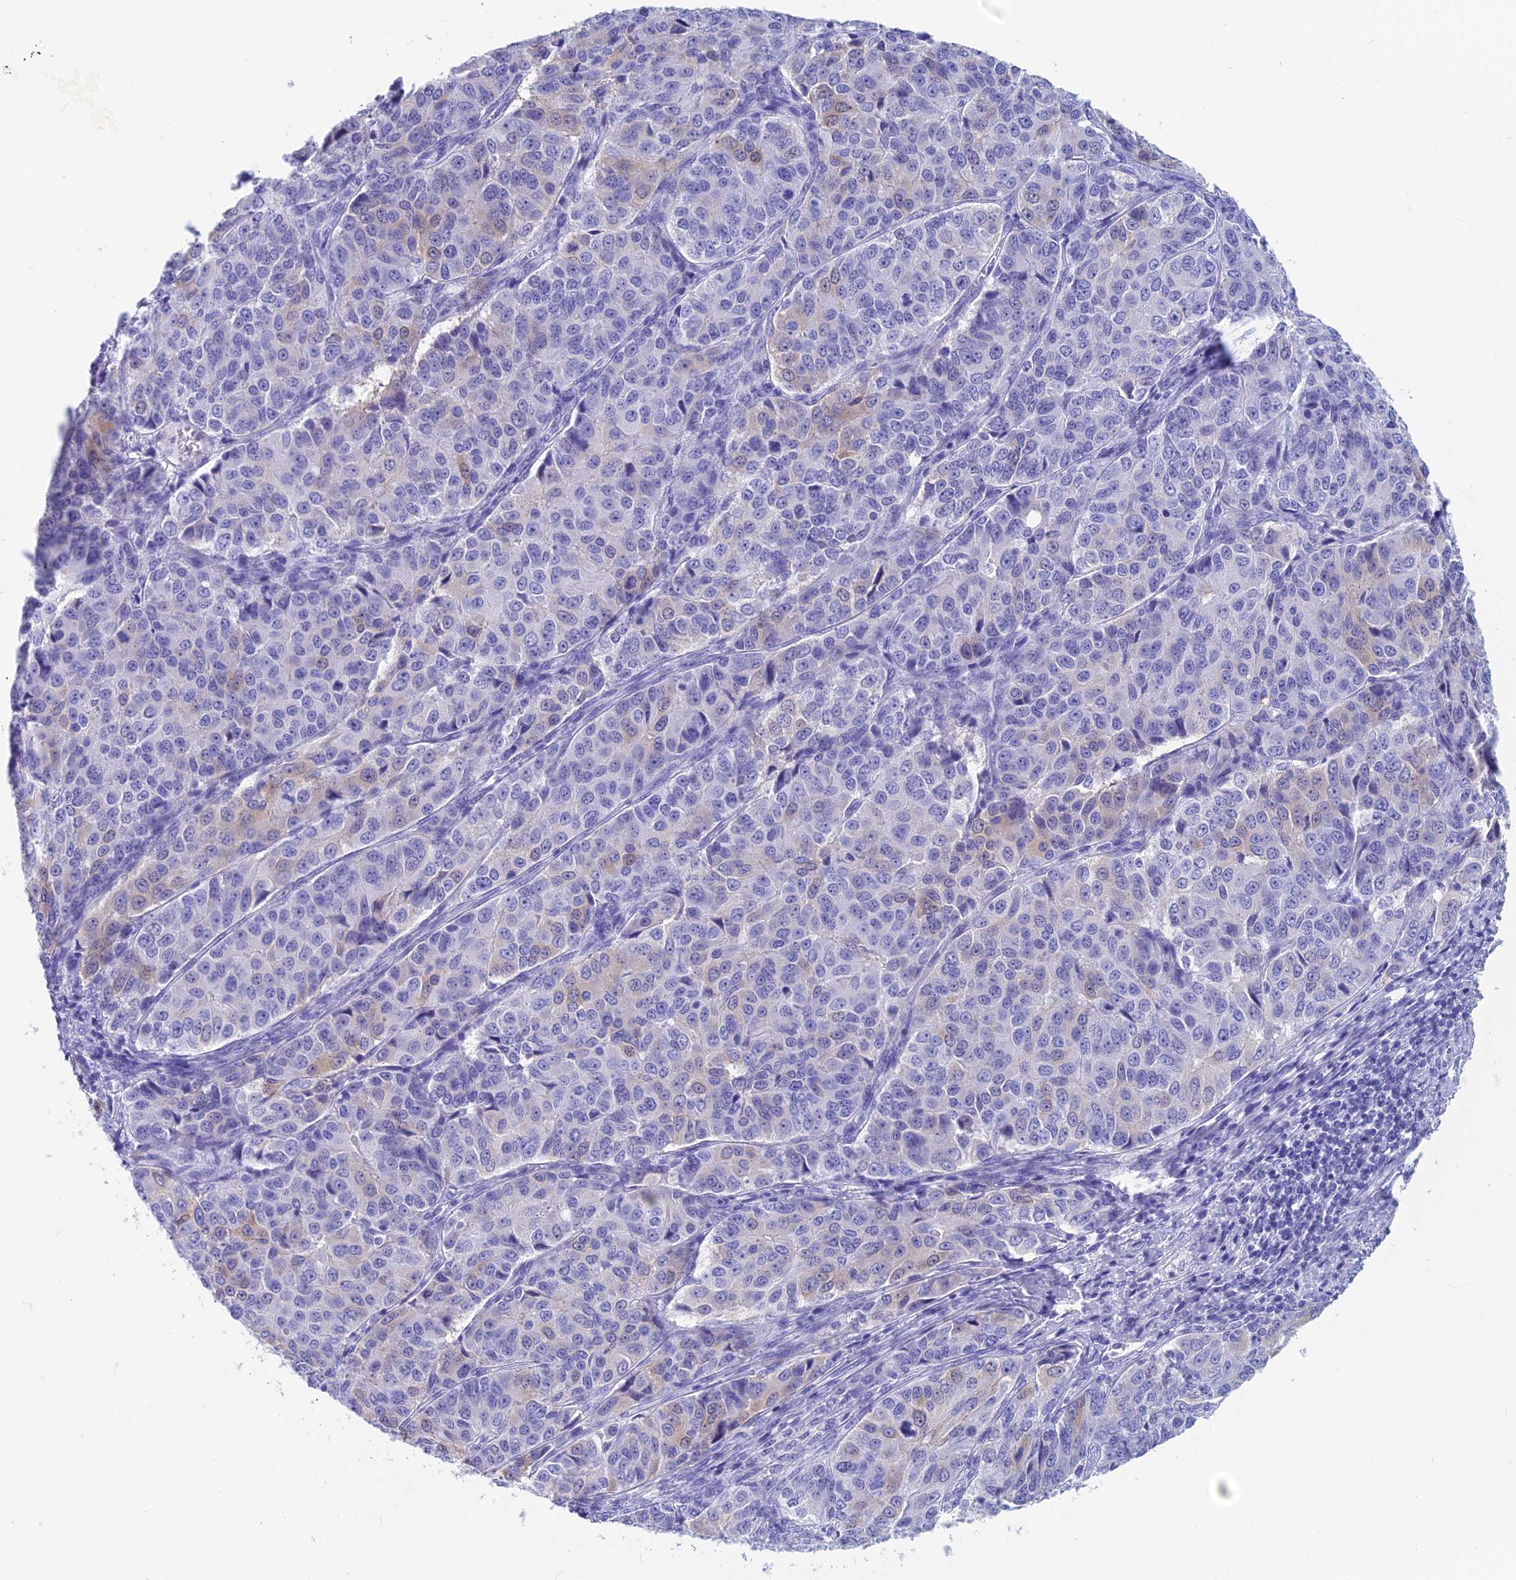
{"staining": {"intensity": "weak", "quantity": "<25%", "location": "cytoplasmic/membranous"}, "tissue": "ovarian cancer", "cell_type": "Tumor cells", "image_type": "cancer", "snomed": [{"axis": "morphology", "description": "Carcinoma, endometroid"}, {"axis": "topography", "description": "Ovary"}], "caption": "Histopathology image shows no protein expression in tumor cells of ovarian endometroid carcinoma tissue. (DAB (3,3'-diaminobenzidine) immunohistochemistry (IHC) visualized using brightfield microscopy, high magnification).", "gene": "CAPS", "patient": {"sex": "female", "age": 51}}